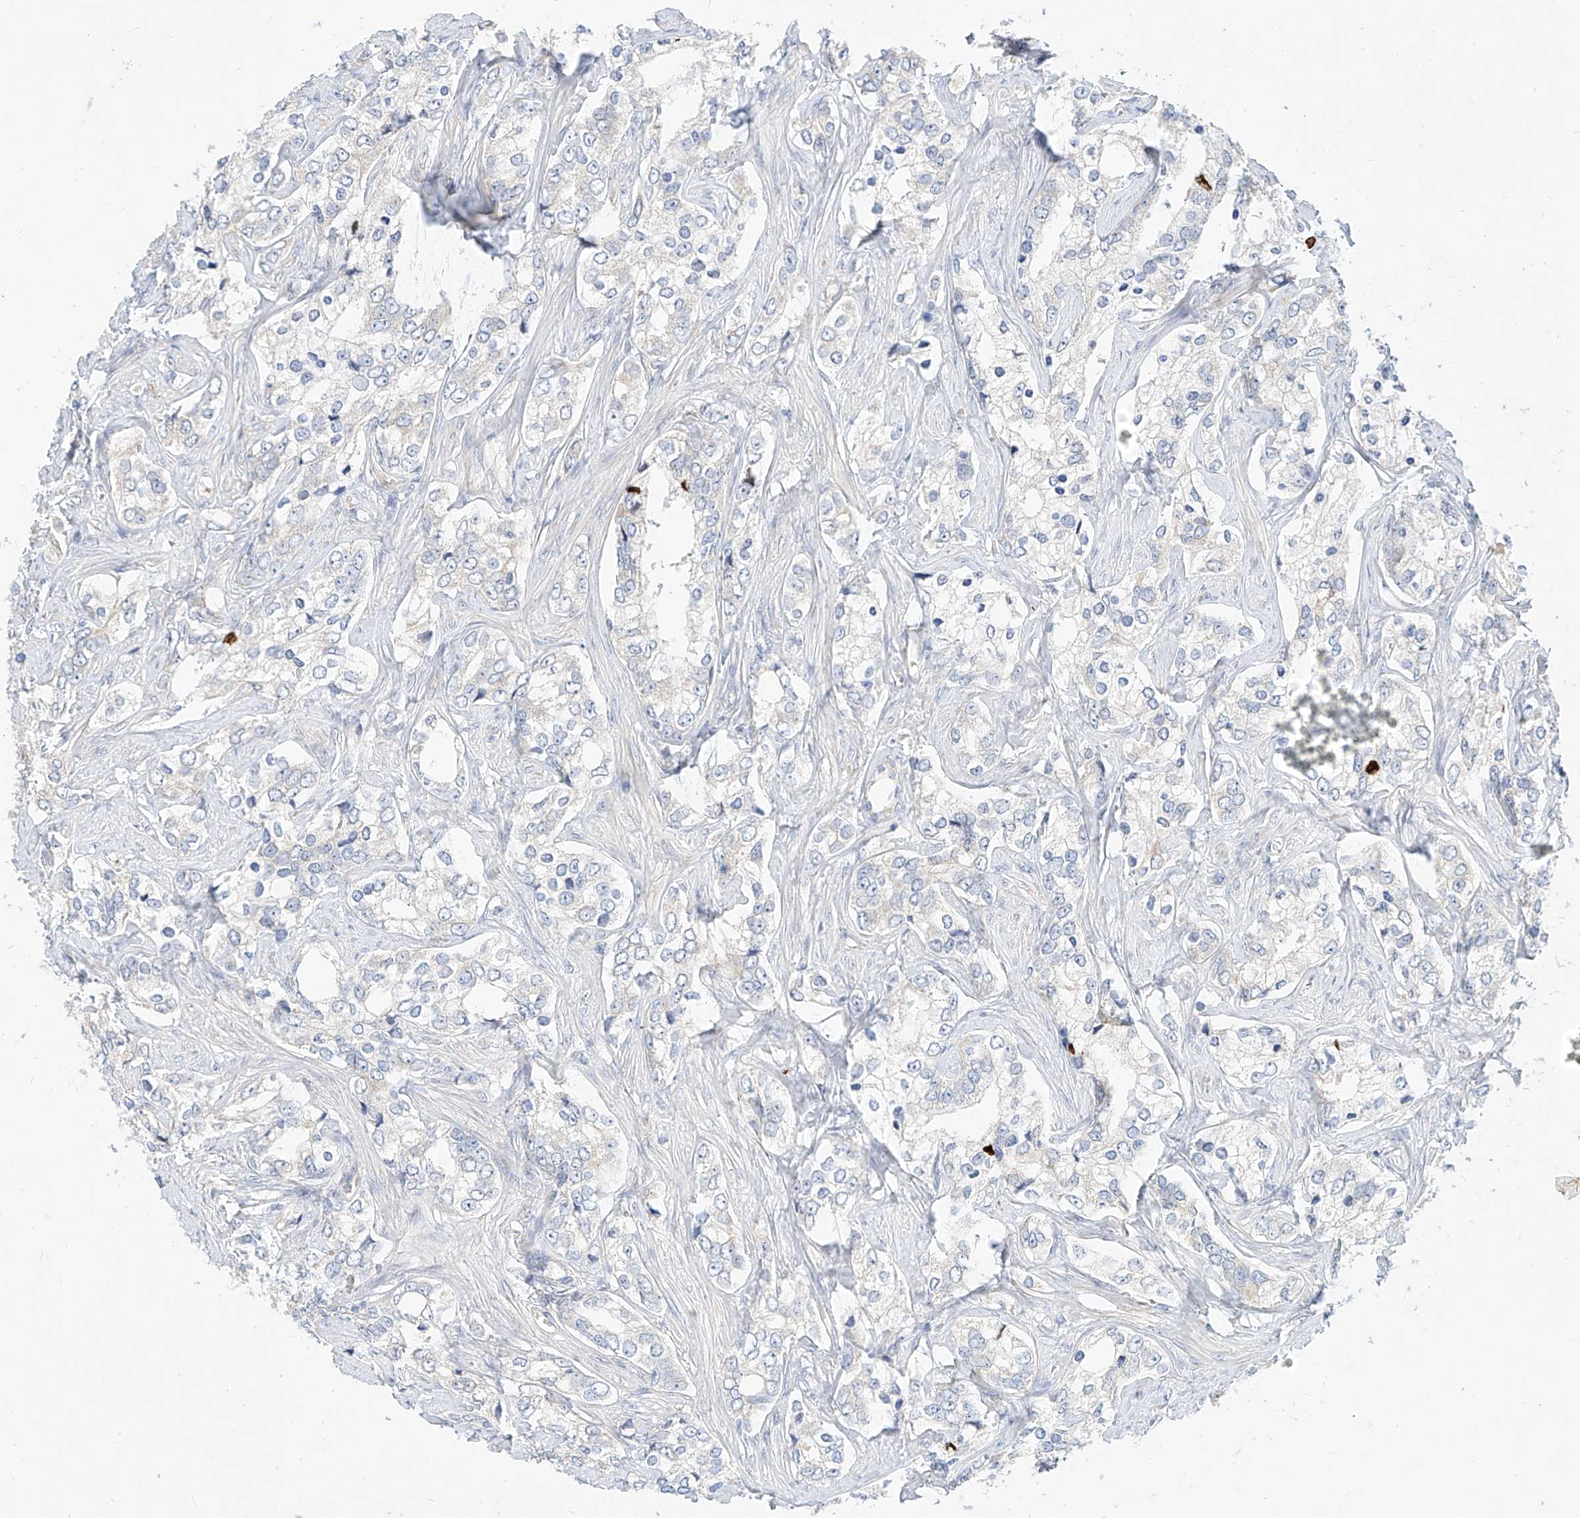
{"staining": {"intensity": "negative", "quantity": "none", "location": "none"}, "tissue": "prostate cancer", "cell_type": "Tumor cells", "image_type": "cancer", "snomed": [{"axis": "morphology", "description": "Adenocarcinoma, High grade"}, {"axis": "topography", "description": "Prostate"}], "caption": "IHC micrograph of human prostate adenocarcinoma (high-grade) stained for a protein (brown), which exhibits no positivity in tumor cells.", "gene": "RASA2", "patient": {"sex": "male", "age": 66}}